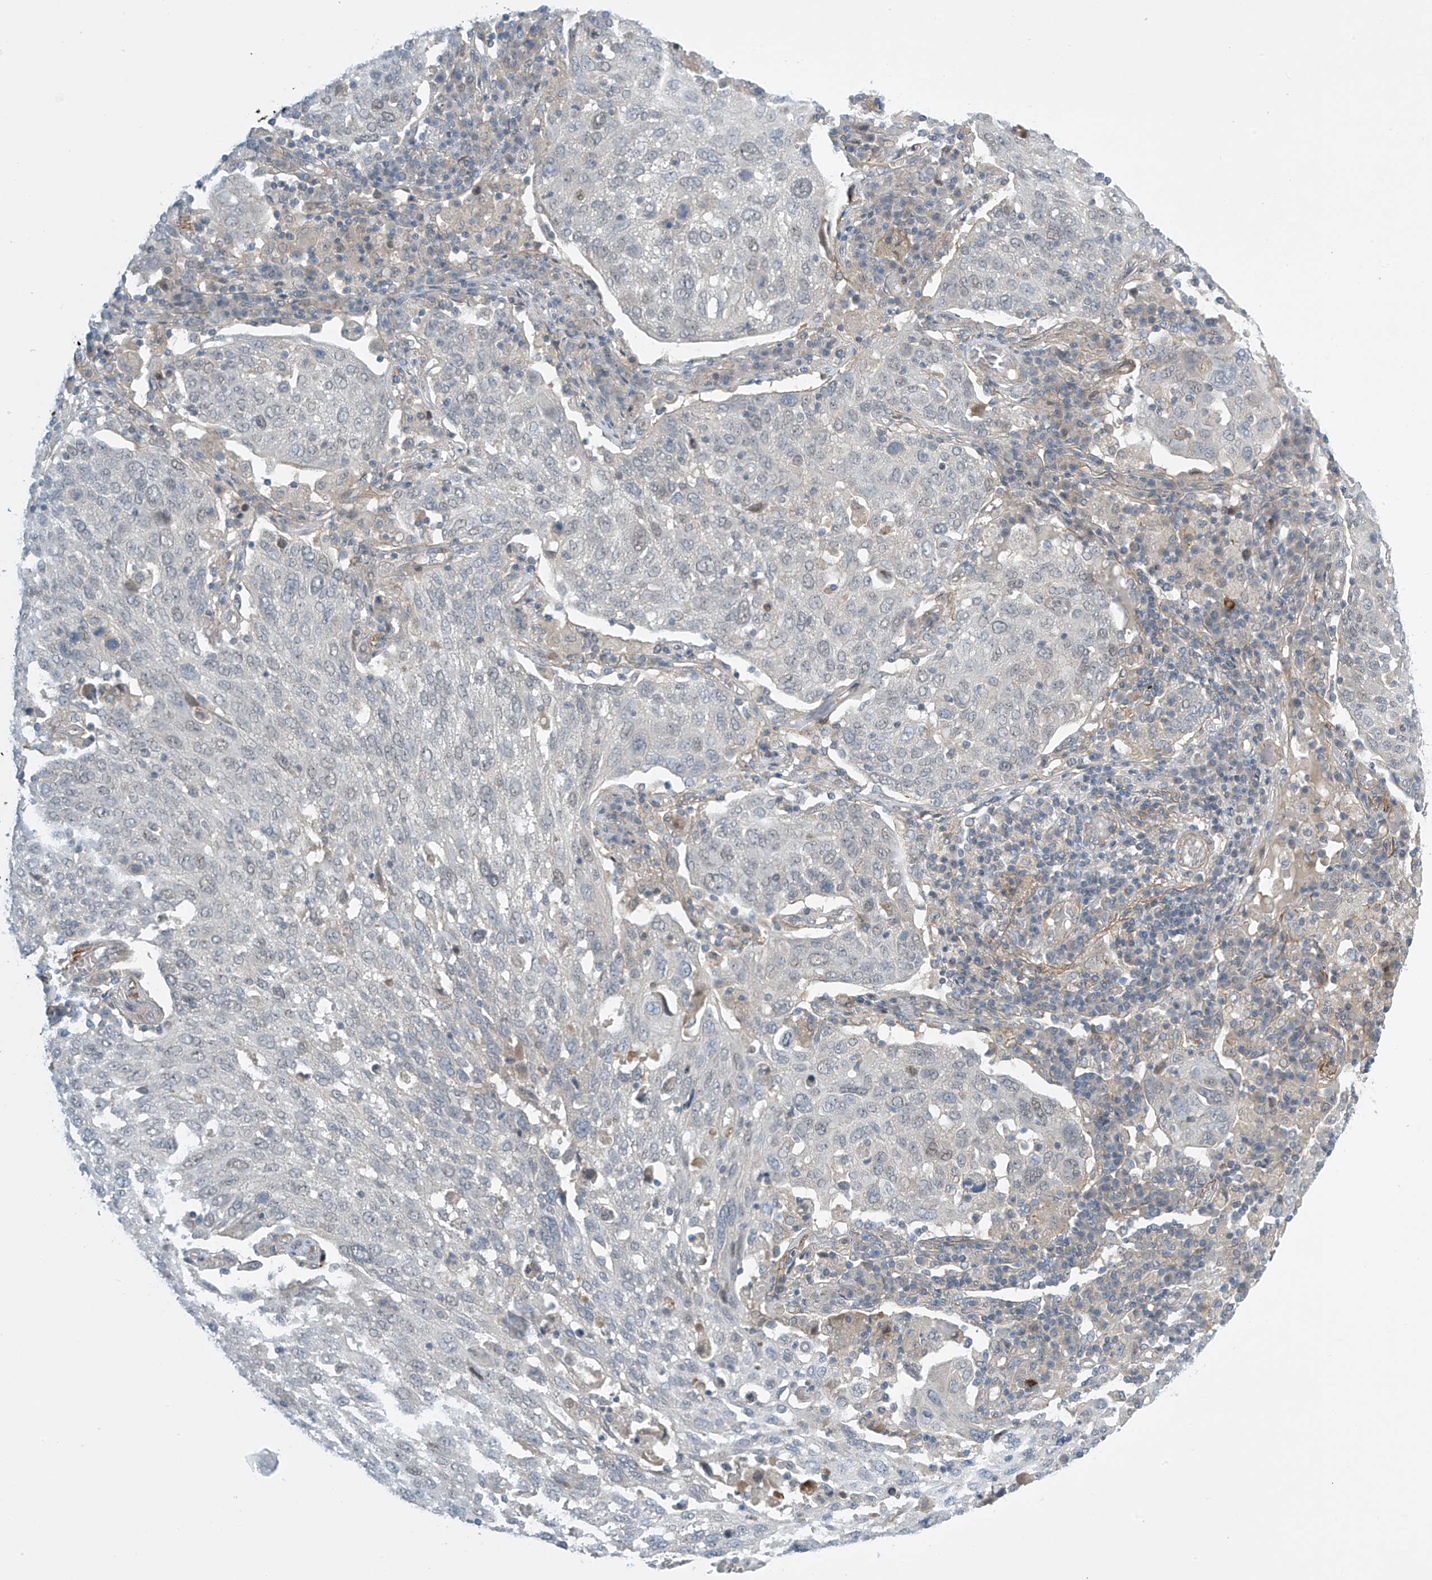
{"staining": {"intensity": "negative", "quantity": "none", "location": "none"}, "tissue": "lung cancer", "cell_type": "Tumor cells", "image_type": "cancer", "snomed": [{"axis": "morphology", "description": "Squamous cell carcinoma, NOS"}, {"axis": "topography", "description": "Lung"}], "caption": "Immunohistochemistry (IHC) micrograph of human lung squamous cell carcinoma stained for a protein (brown), which demonstrates no staining in tumor cells.", "gene": "FSD1L", "patient": {"sex": "male", "age": 65}}